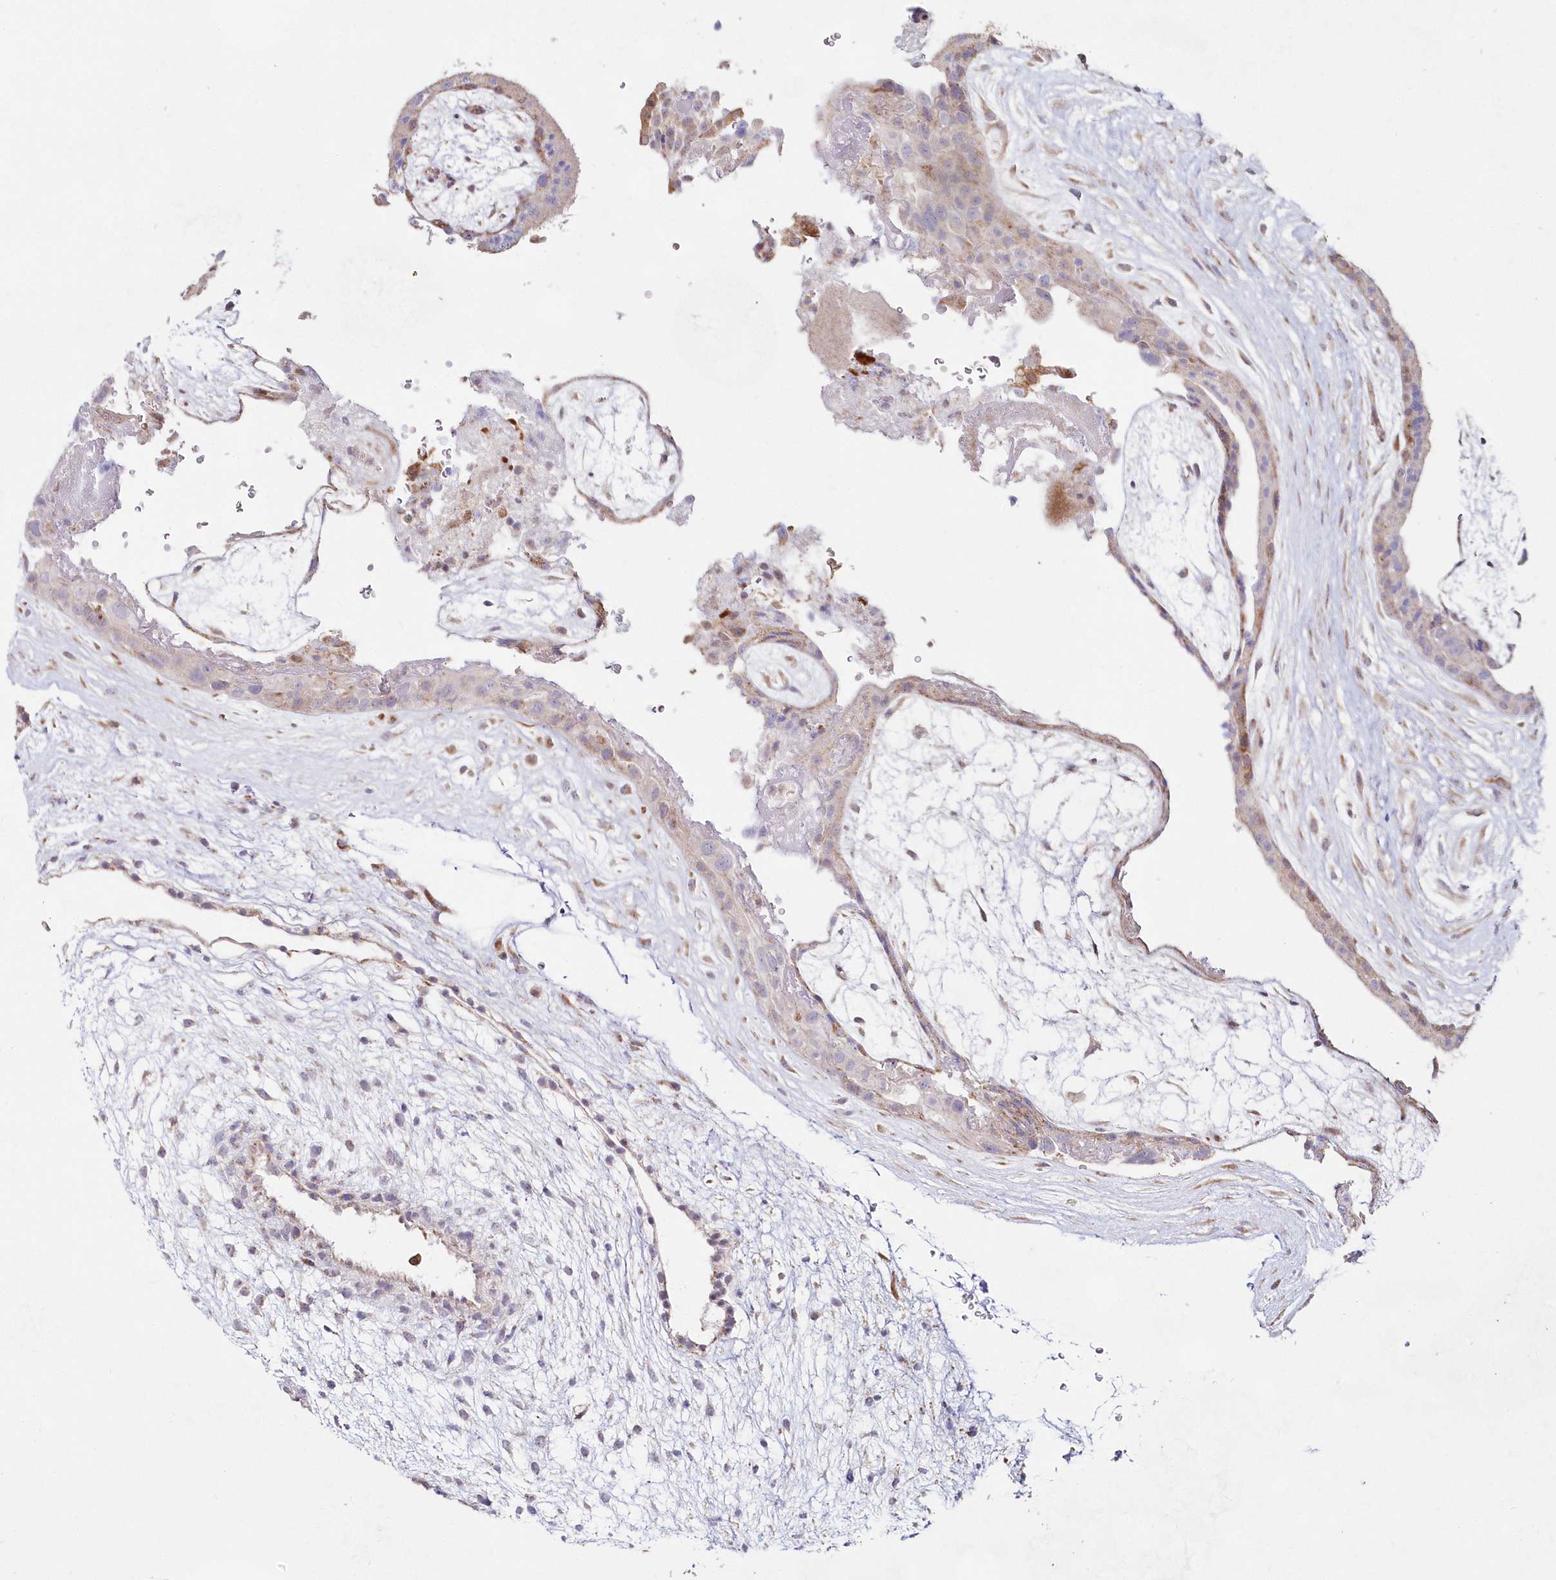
{"staining": {"intensity": "weak", "quantity": "<25%", "location": "cytoplasmic/membranous"}, "tissue": "placenta", "cell_type": "Trophoblastic cells", "image_type": "normal", "snomed": [{"axis": "morphology", "description": "Normal tissue, NOS"}, {"axis": "topography", "description": "Placenta"}], "caption": "DAB immunohistochemical staining of unremarkable human placenta displays no significant staining in trophoblastic cells.", "gene": "IMPA1", "patient": {"sex": "female", "age": 19}}